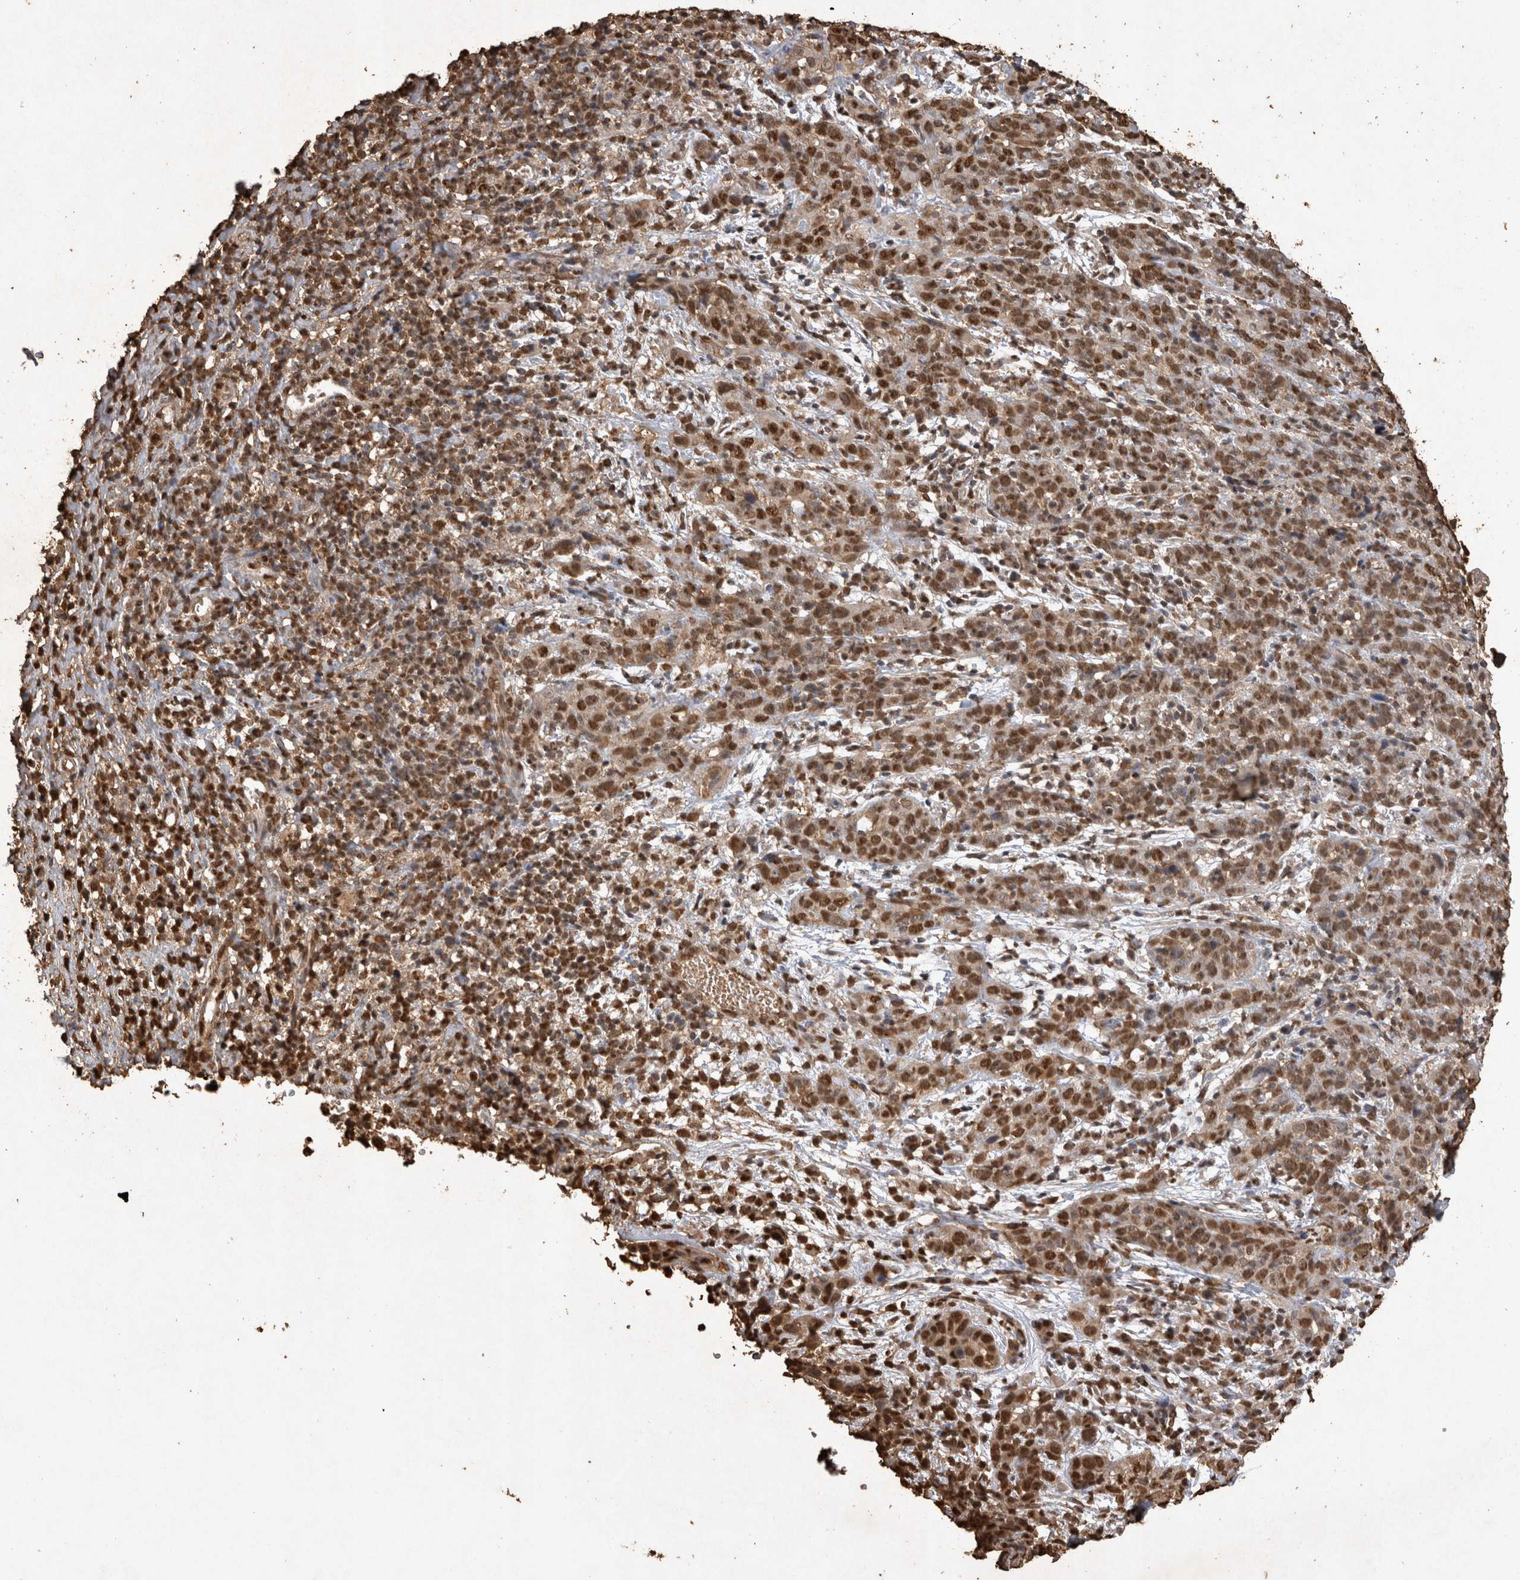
{"staining": {"intensity": "strong", "quantity": ">75%", "location": "nuclear"}, "tissue": "cervical cancer", "cell_type": "Tumor cells", "image_type": "cancer", "snomed": [{"axis": "morphology", "description": "Squamous cell carcinoma, NOS"}, {"axis": "topography", "description": "Cervix"}], "caption": "This is an image of immunohistochemistry staining of cervical cancer (squamous cell carcinoma), which shows strong staining in the nuclear of tumor cells.", "gene": "OAS2", "patient": {"sex": "female", "age": 46}}